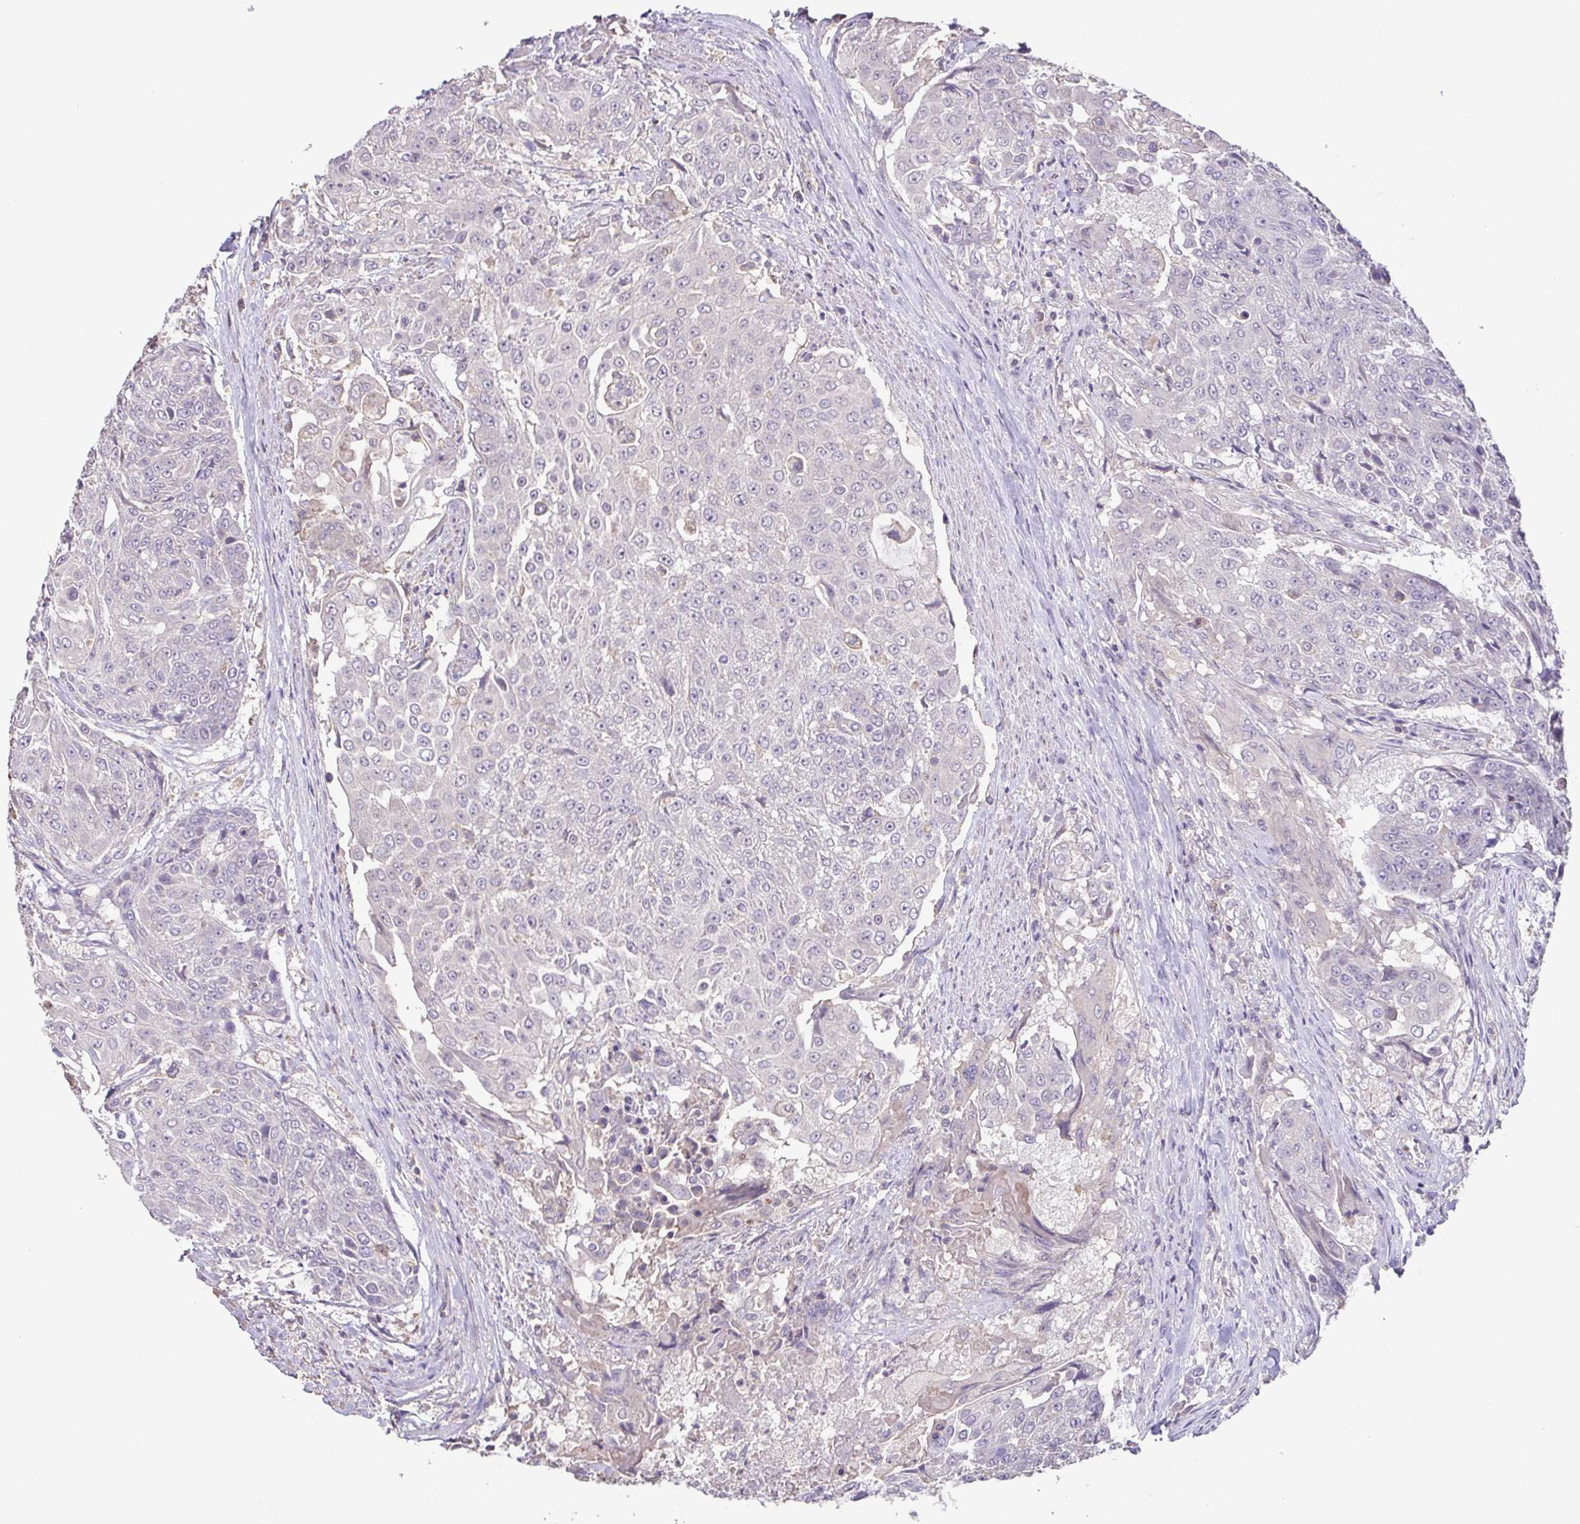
{"staining": {"intensity": "negative", "quantity": "none", "location": "none"}, "tissue": "urothelial cancer", "cell_type": "Tumor cells", "image_type": "cancer", "snomed": [{"axis": "morphology", "description": "Urothelial carcinoma, High grade"}, {"axis": "topography", "description": "Urinary bladder"}], "caption": "Tumor cells are negative for protein expression in human urothelial carcinoma (high-grade).", "gene": "ACTRT2", "patient": {"sex": "female", "age": 63}}